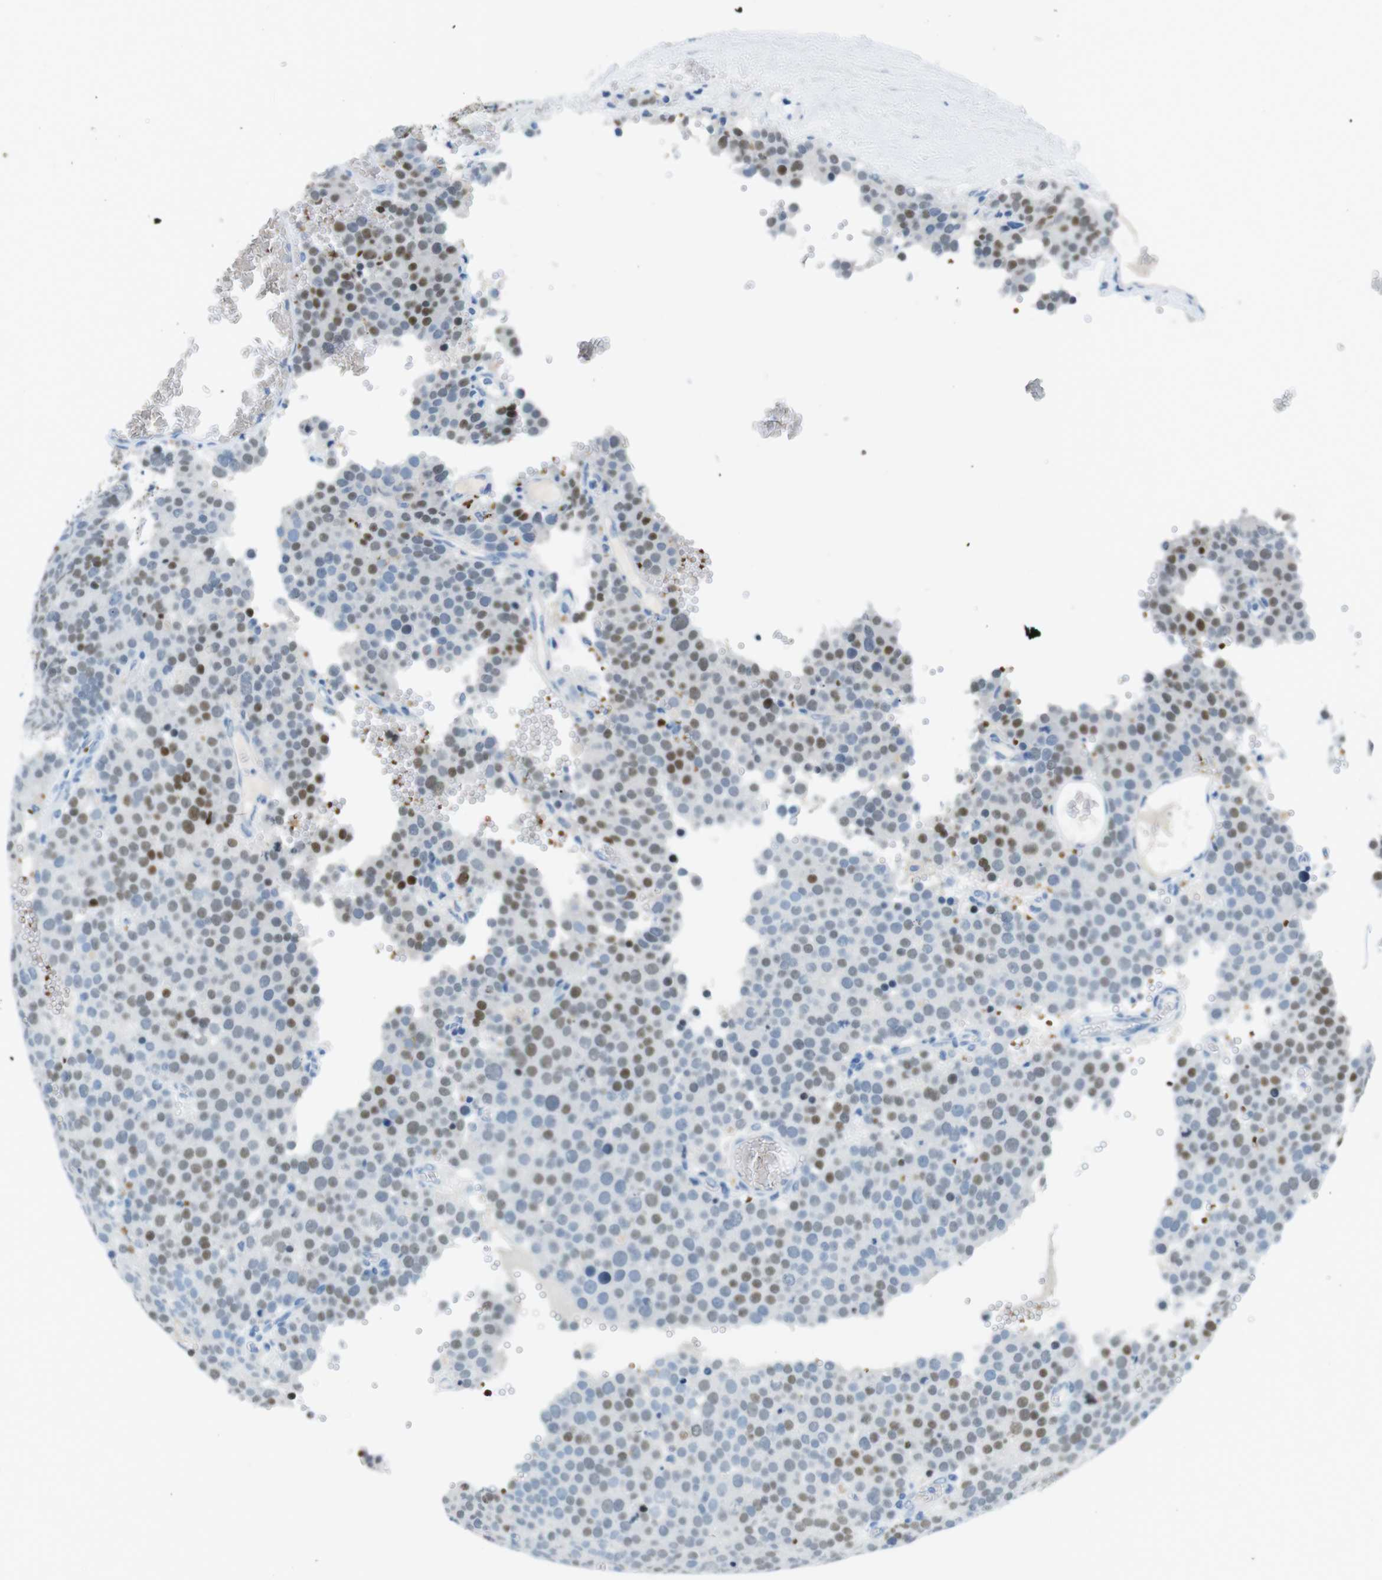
{"staining": {"intensity": "moderate", "quantity": "25%-75%", "location": "nuclear"}, "tissue": "testis cancer", "cell_type": "Tumor cells", "image_type": "cancer", "snomed": [{"axis": "morphology", "description": "Normal tissue, NOS"}, {"axis": "morphology", "description": "Seminoma, NOS"}, {"axis": "topography", "description": "Testis"}], "caption": "Seminoma (testis) stained with a protein marker shows moderate staining in tumor cells.", "gene": "TFAP2C", "patient": {"sex": "male", "age": 71}}